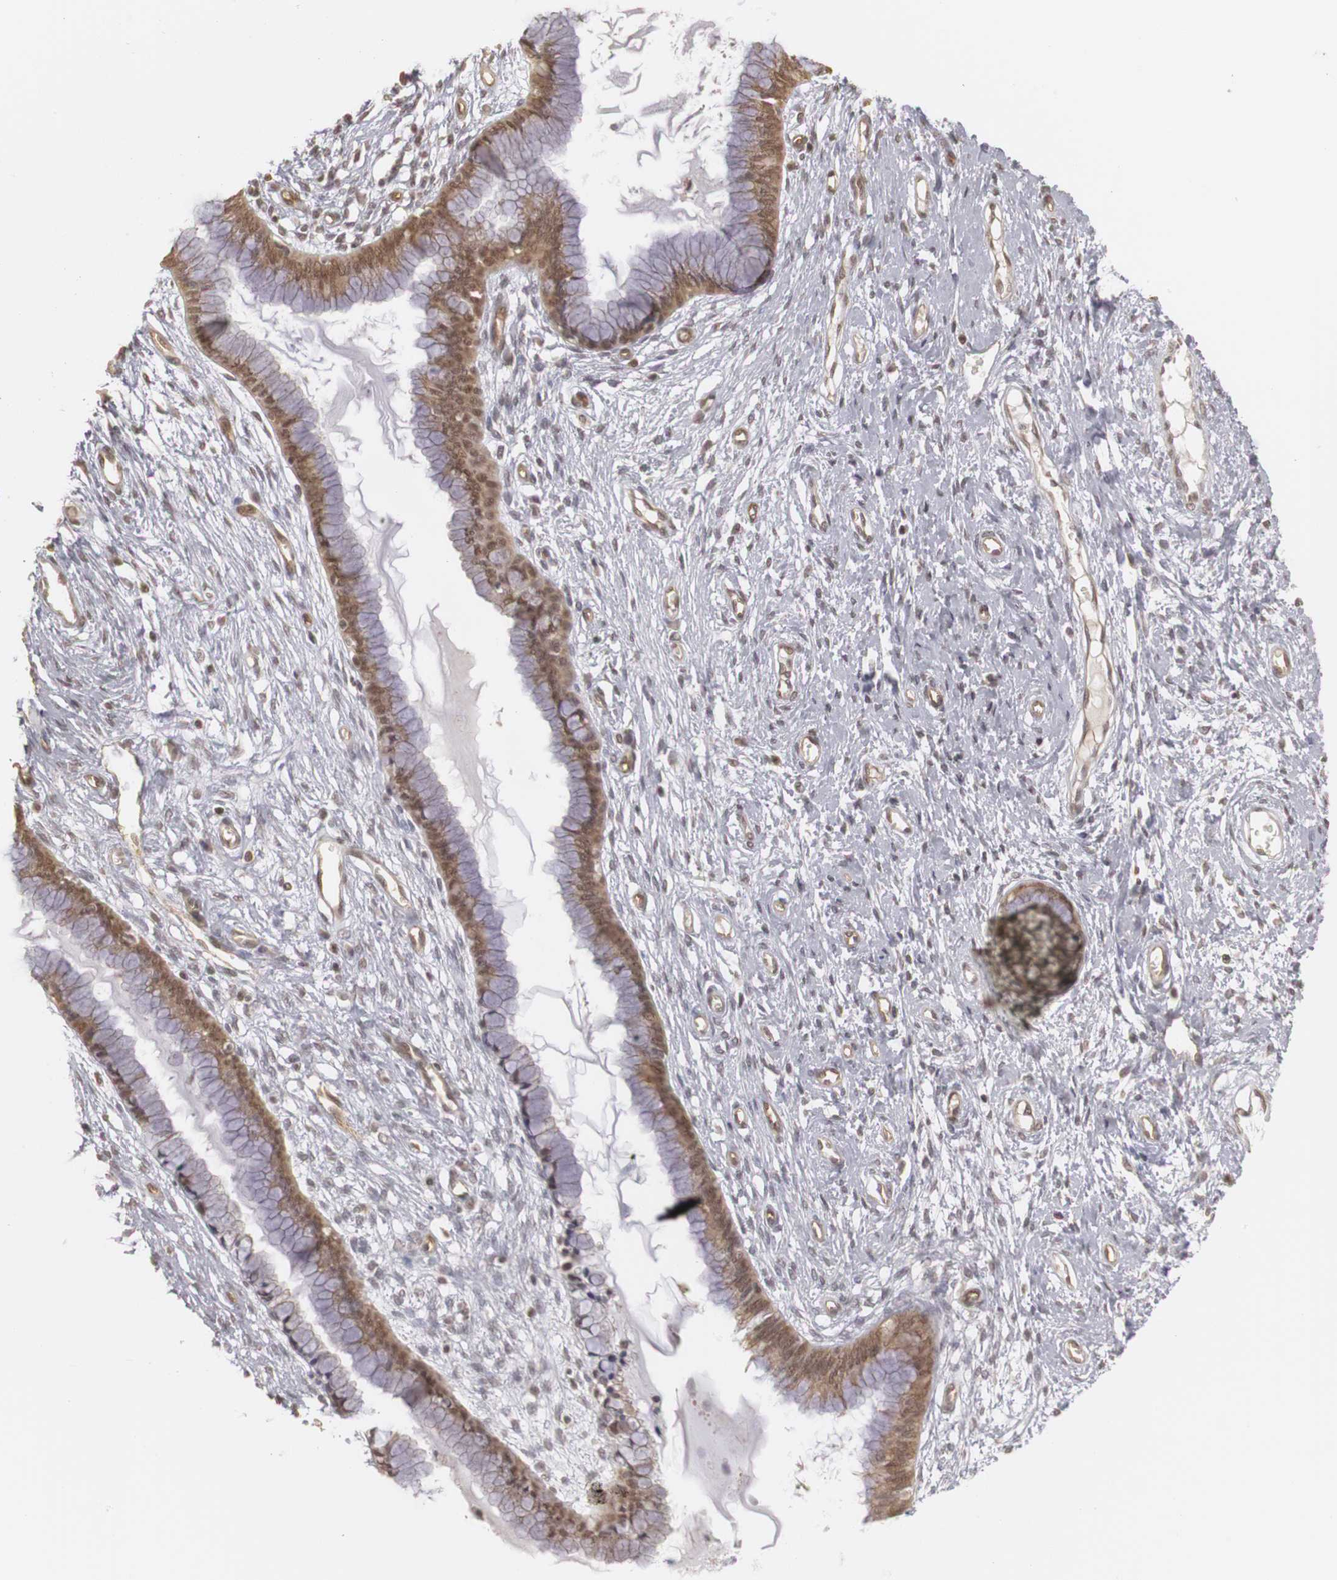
{"staining": {"intensity": "moderate", "quantity": ">75%", "location": "cytoplasmic/membranous,nuclear"}, "tissue": "cervix", "cell_type": "Glandular cells", "image_type": "normal", "snomed": [{"axis": "morphology", "description": "Normal tissue, NOS"}, {"axis": "topography", "description": "Cervix"}], "caption": "A medium amount of moderate cytoplasmic/membranous,nuclear expression is identified in about >75% of glandular cells in benign cervix.", "gene": "PLEKHA1", "patient": {"sex": "female", "age": 55}}